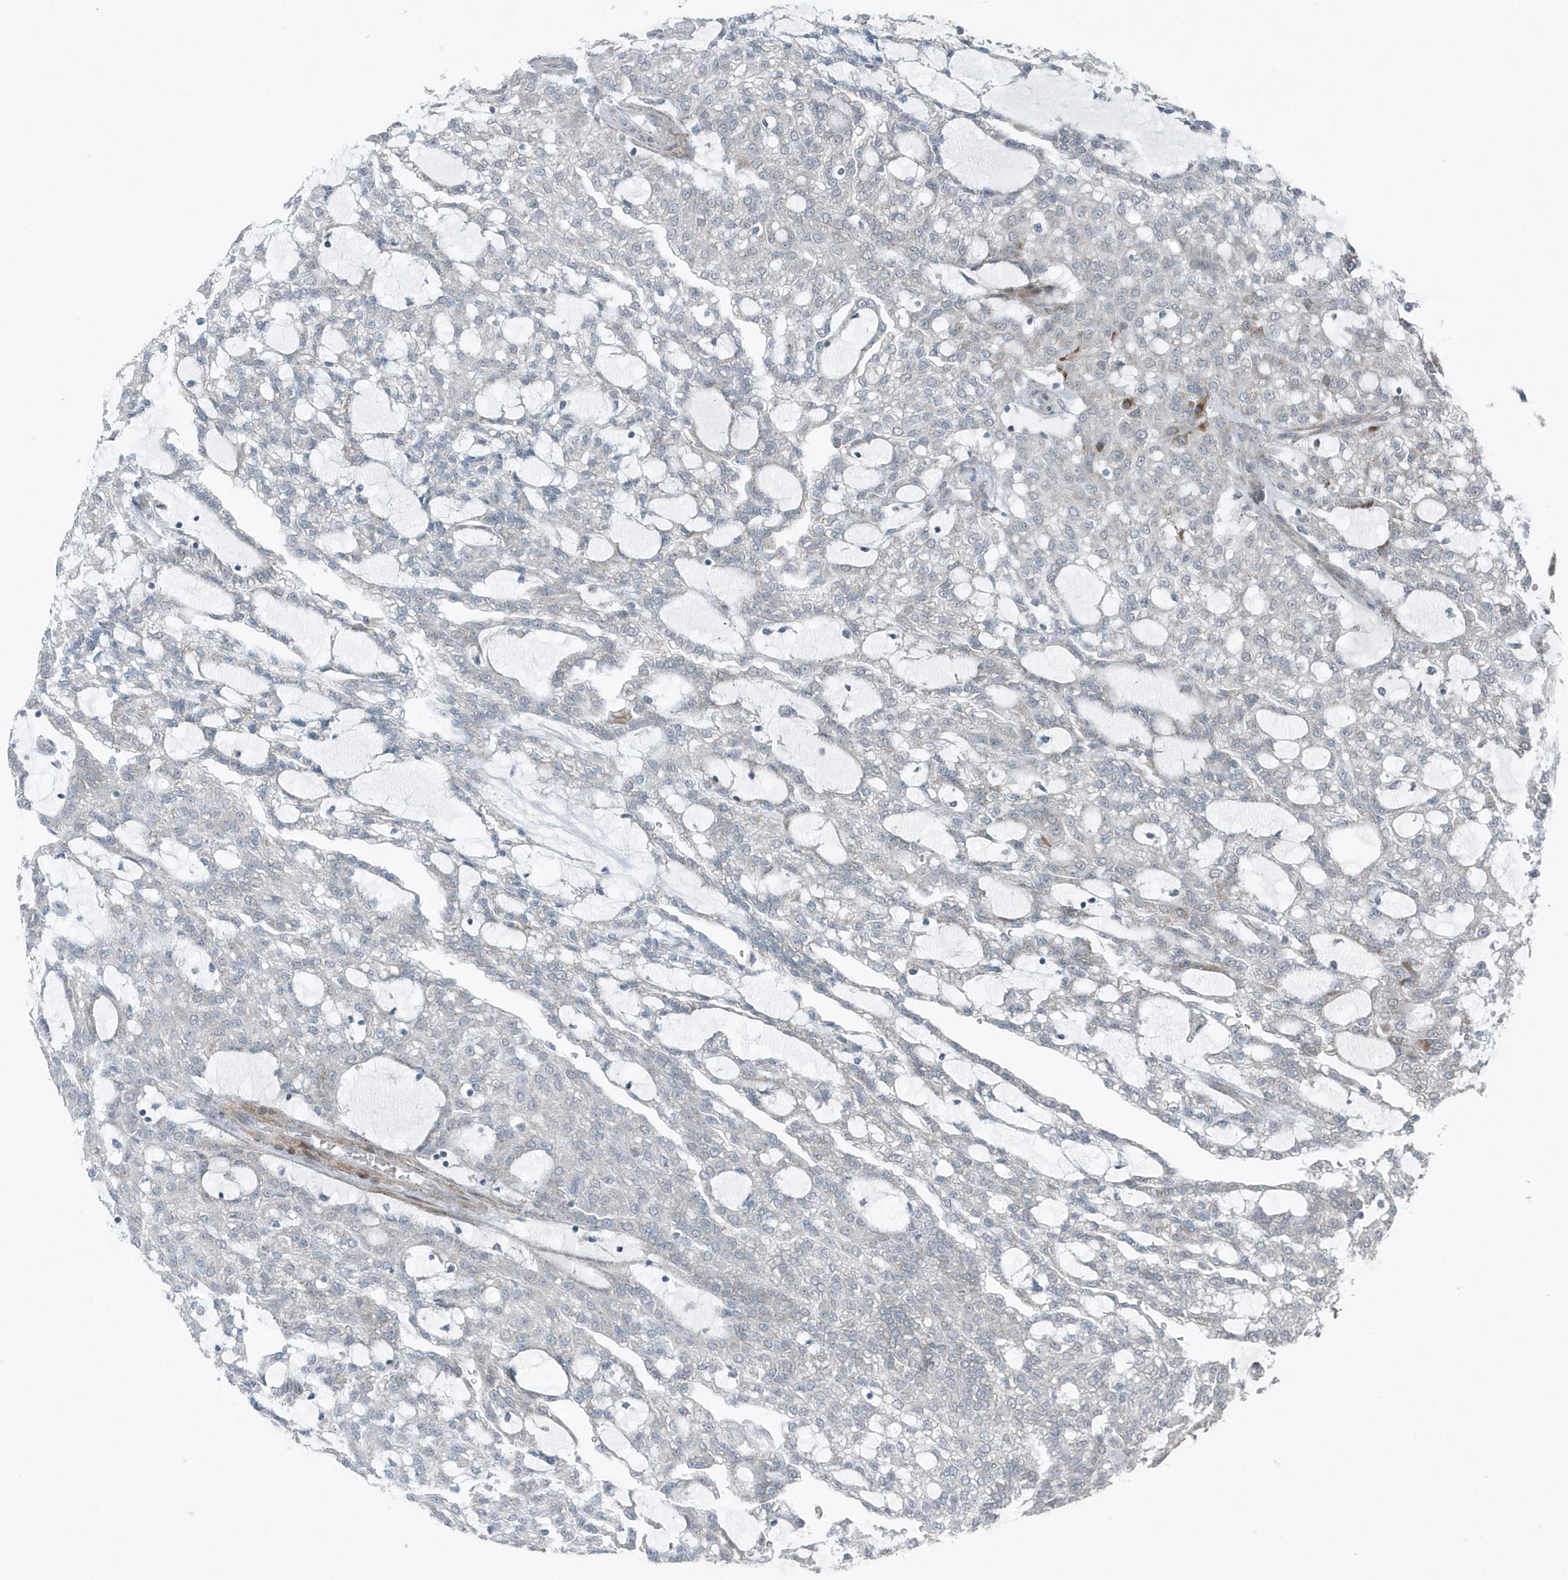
{"staining": {"intensity": "negative", "quantity": "none", "location": "none"}, "tissue": "renal cancer", "cell_type": "Tumor cells", "image_type": "cancer", "snomed": [{"axis": "morphology", "description": "Adenocarcinoma, NOS"}, {"axis": "topography", "description": "Kidney"}], "caption": "Tumor cells show no significant protein staining in renal adenocarcinoma.", "gene": "GCC2", "patient": {"sex": "male", "age": 63}}